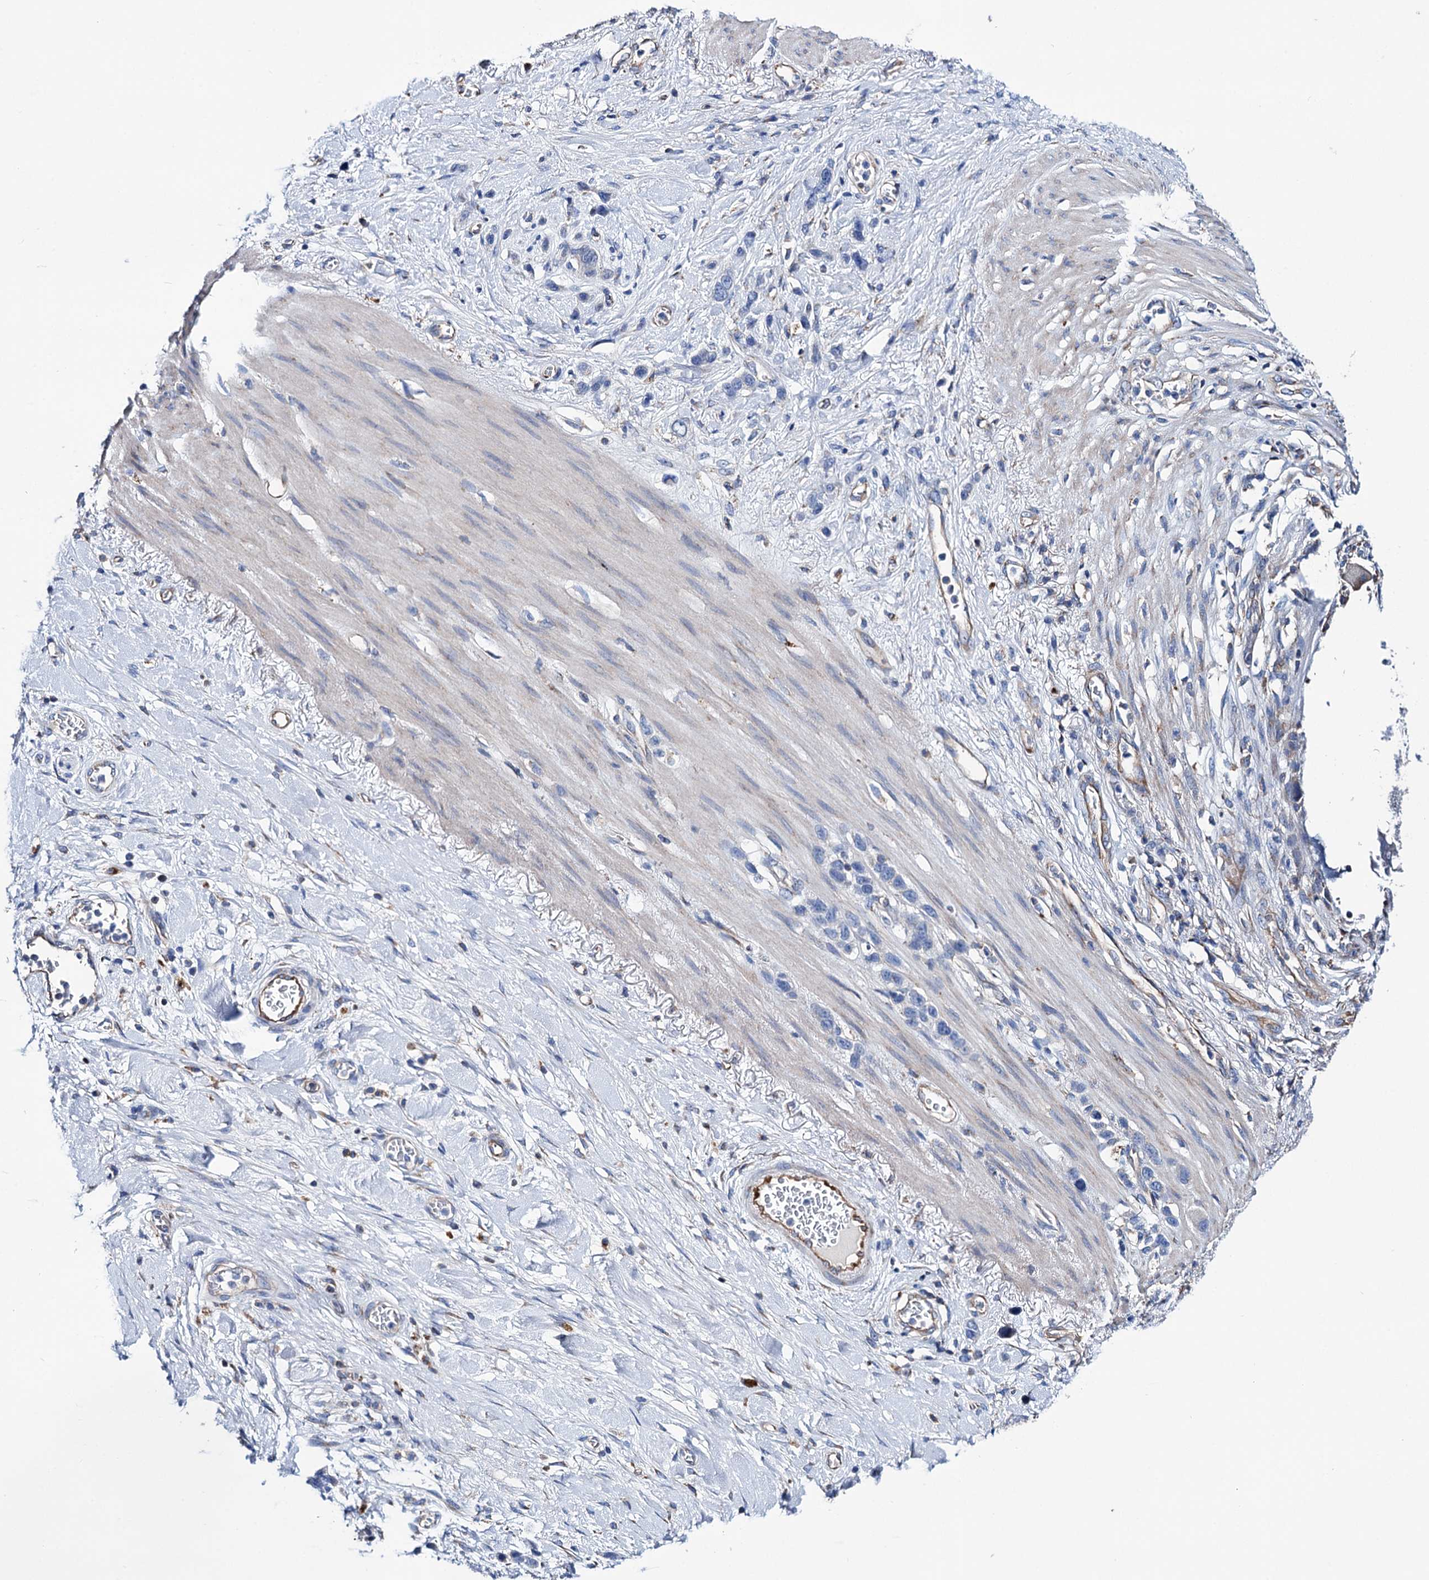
{"staining": {"intensity": "negative", "quantity": "none", "location": "none"}, "tissue": "stomach cancer", "cell_type": "Tumor cells", "image_type": "cancer", "snomed": [{"axis": "morphology", "description": "Adenocarcinoma, NOS"}, {"axis": "morphology", "description": "Adenocarcinoma, High grade"}, {"axis": "topography", "description": "Stomach, upper"}, {"axis": "topography", "description": "Stomach, lower"}], "caption": "Tumor cells show no significant protein expression in adenocarcinoma (stomach).", "gene": "SCPEP1", "patient": {"sex": "female", "age": 65}}